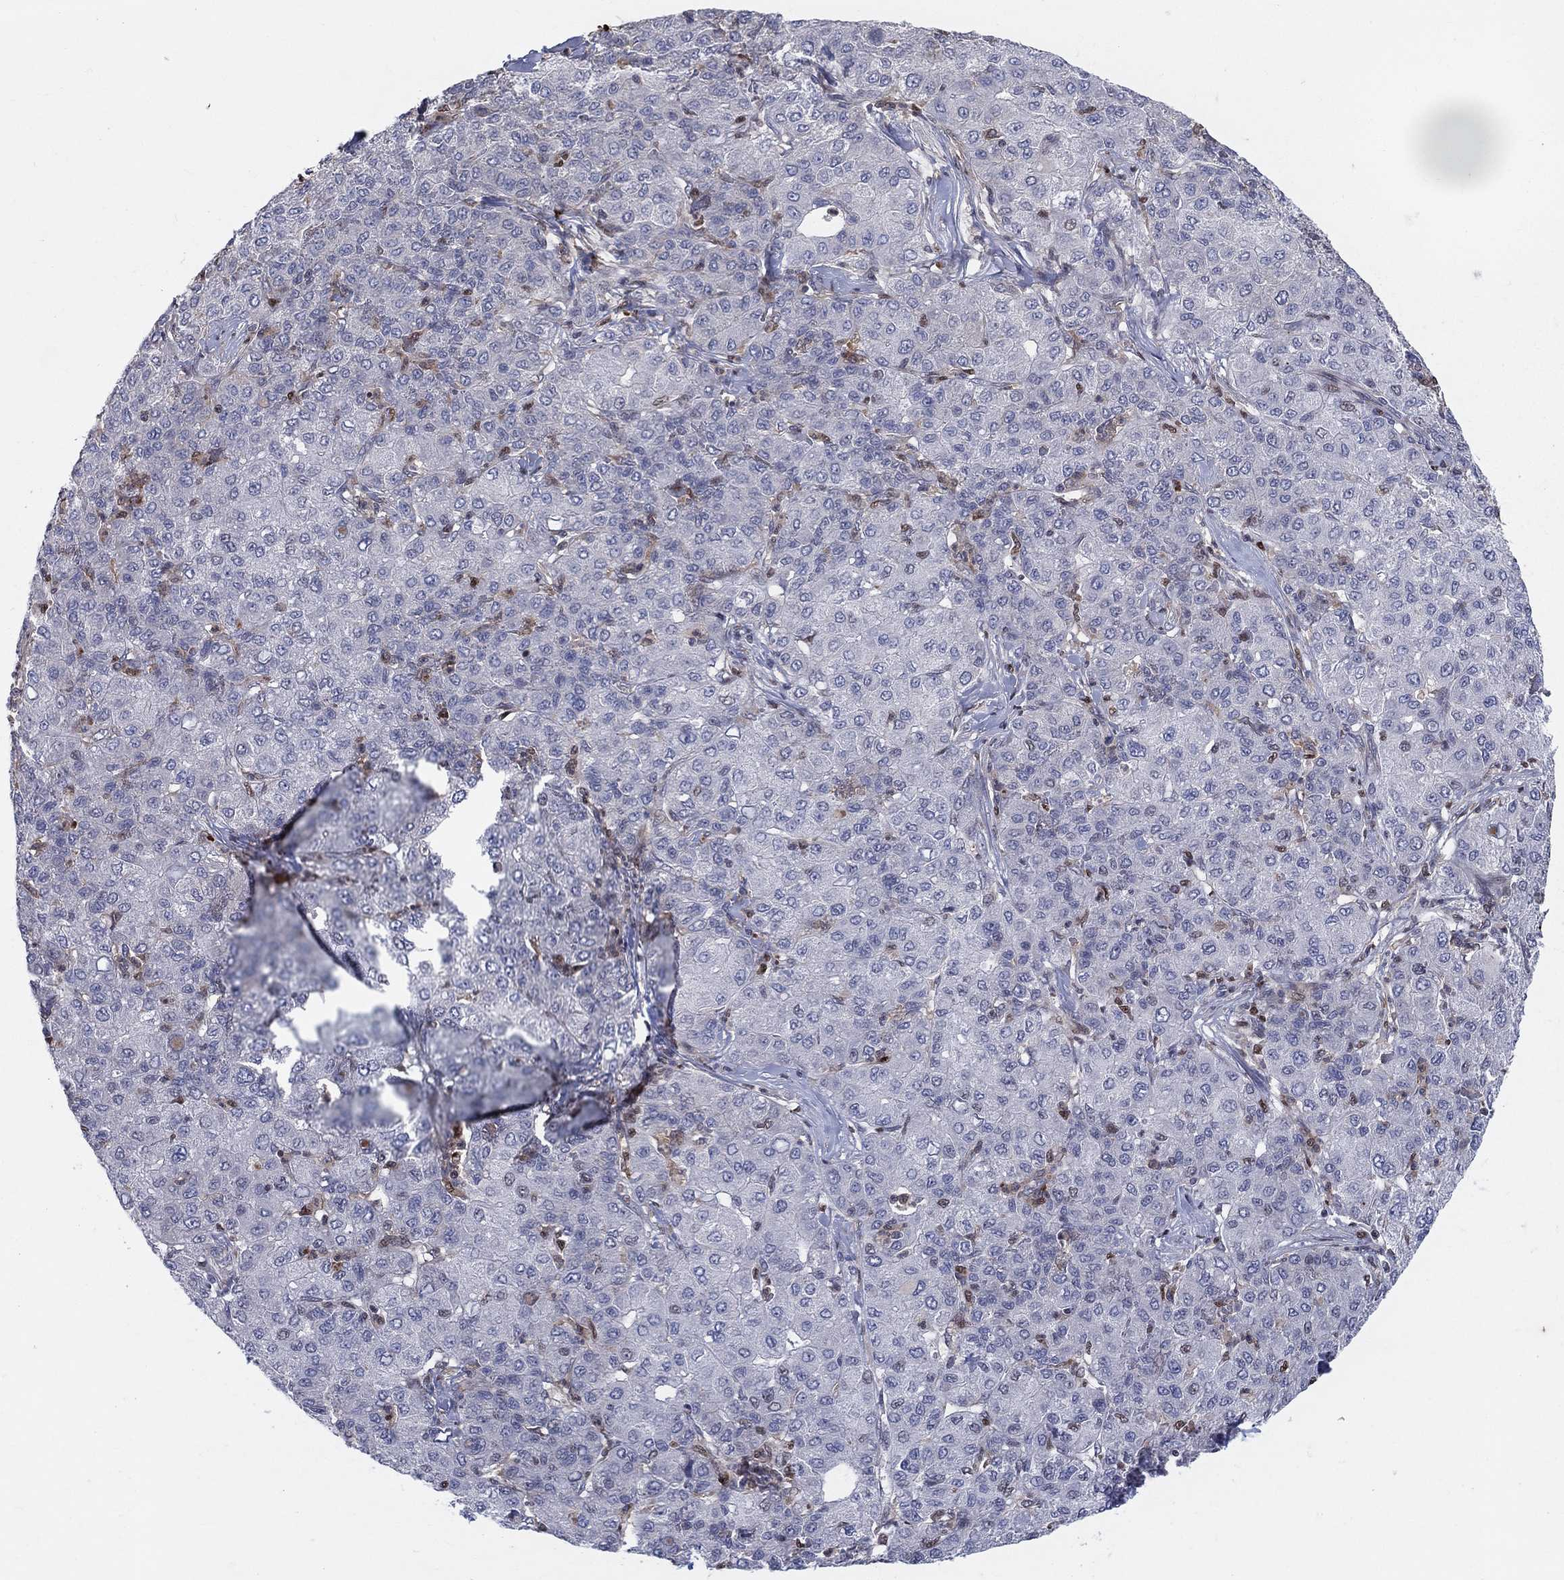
{"staining": {"intensity": "negative", "quantity": "none", "location": "none"}, "tissue": "liver cancer", "cell_type": "Tumor cells", "image_type": "cancer", "snomed": [{"axis": "morphology", "description": "Carcinoma, Hepatocellular, NOS"}, {"axis": "topography", "description": "Liver"}], "caption": "Protein analysis of liver cancer exhibits no significant positivity in tumor cells.", "gene": "ZNHIT3", "patient": {"sex": "male", "age": 65}}